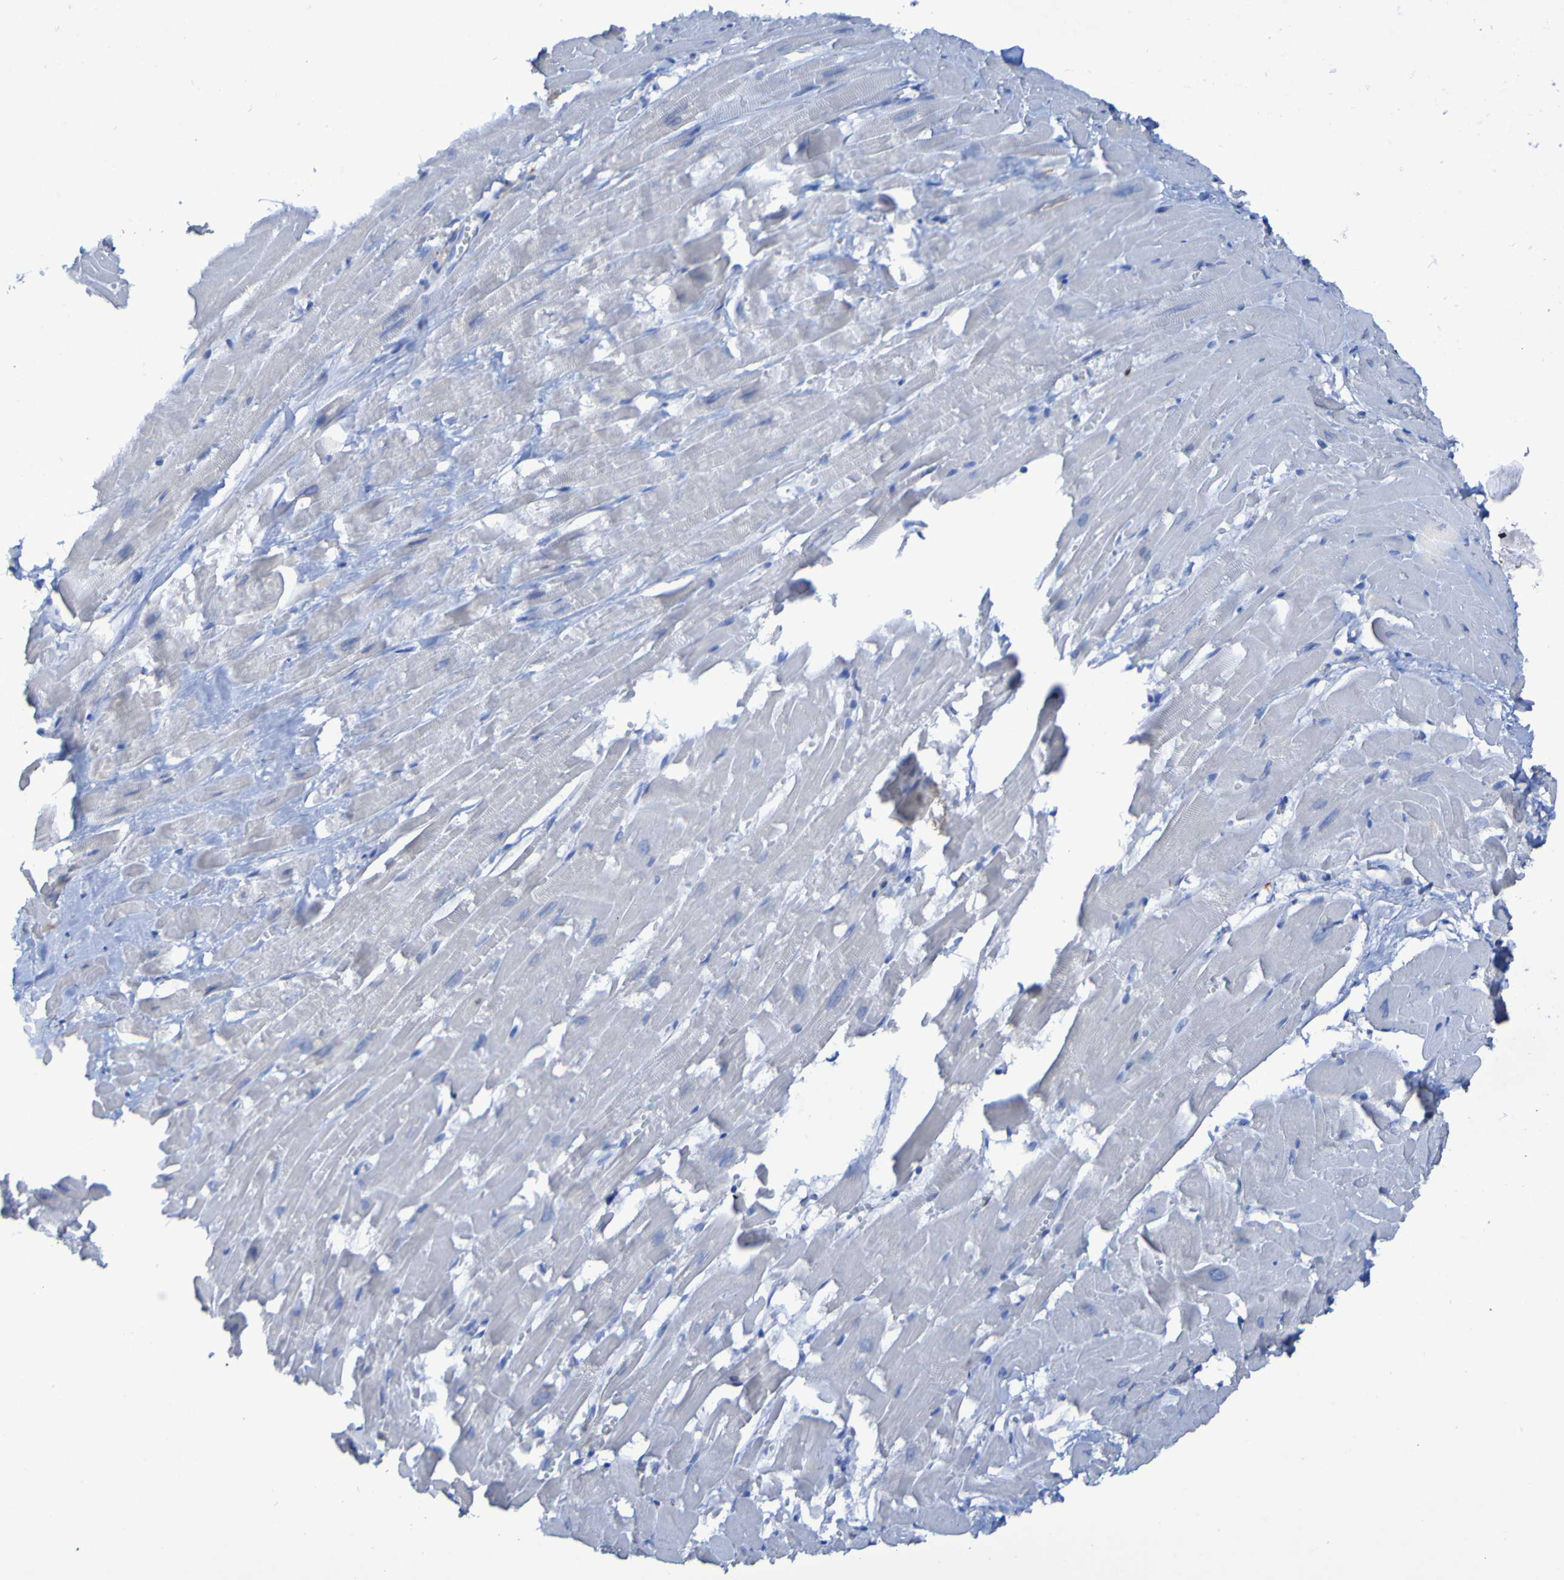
{"staining": {"intensity": "negative", "quantity": "none", "location": "none"}, "tissue": "heart muscle", "cell_type": "Cardiomyocytes", "image_type": "normal", "snomed": [{"axis": "morphology", "description": "Normal tissue, NOS"}, {"axis": "topography", "description": "Heart"}], "caption": "Immunohistochemical staining of benign human heart muscle shows no significant positivity in cardiomyocytes. (Stains: DAB (3,3'-diaminobenzidine) immunohistochemistry (IHC) with hematoxylin counter stain, Microscopy: brightfield microscopy at high magnification).", "gene": "MPPE1", "patient": {"sex": "female", "age": 19}}